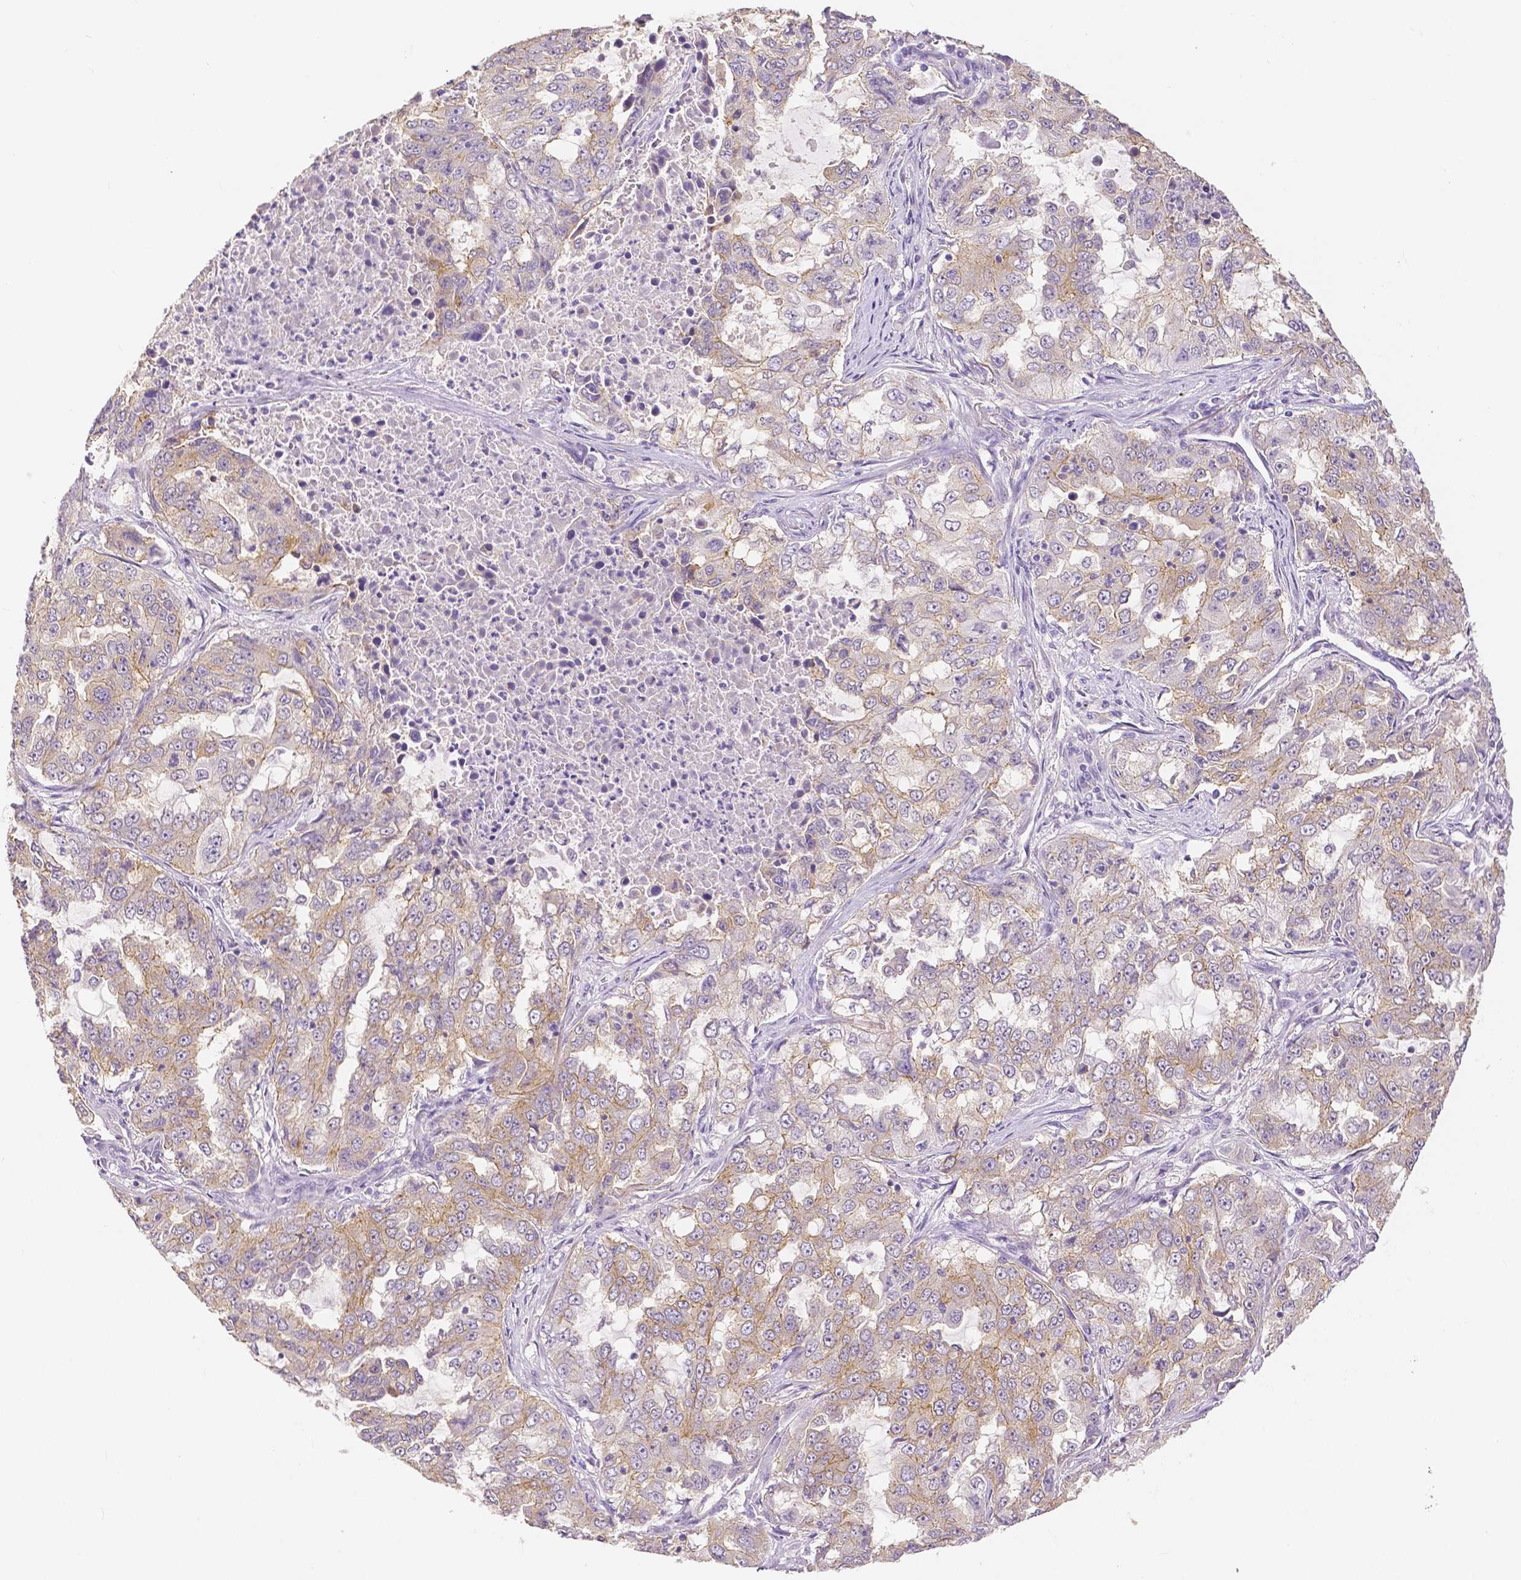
{"staining": {"intensity": "weak", "quantity": ">75%", "location": "cytoplasmic/membranous"}, "tissue": "lung cancer", "cell_type": "Tumor cells", "image_type": "cancer", "snomed": [{"axis": "morphology", "description": "Adenocarcinoma, NOS"}, {"axis": "topography", "description": "Lung"}], "caption": "Human adenocarcinoma (lung) stained for a protein (brown) shows weak cytoplasmic/membranous positive staining in approximately >75% of tumor cells.", "gene": "OCLN", "patient": {"sex": "female", "age": 61}}